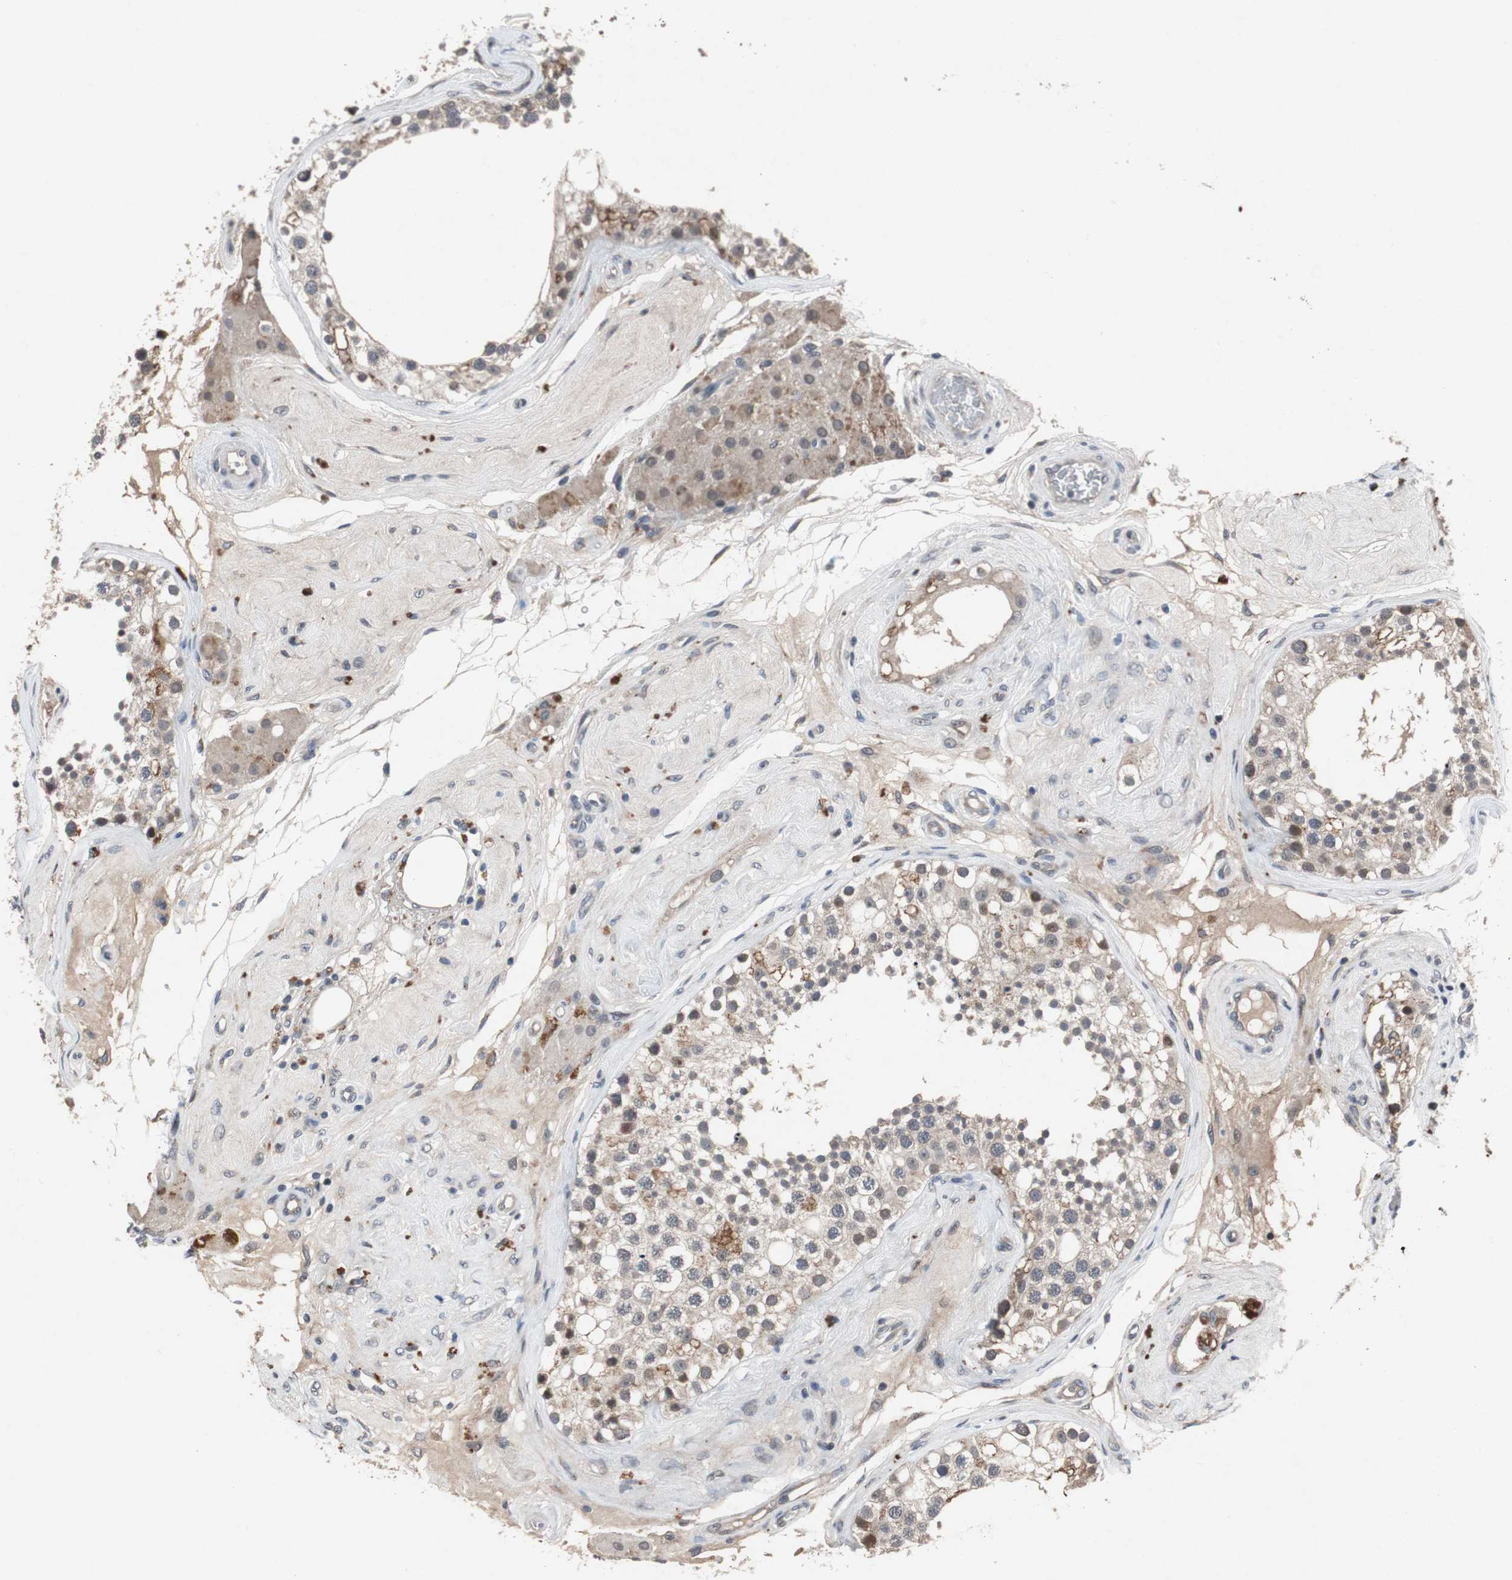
{"staining": {"intensity": "strong", "quantity": "<25%", "location": "nuclear"}, "tissue": "testis", "cell_type": "Cells in seminiferous ducts", "image_type": "normal", "snomed": [{"axis": "morphology", "description": "Normal tissue, NOS"}, {"axis": "topography", "description": "Testis"}], "caption": "Immunohistochemistry micrograph of normal testis stained for a protein (brown), which shows medium levels of strong nuclear expression in approximately <25% of cells in seminiferous ducts.", "gene": "TP63", "patient": {"sex": "male", "age": 68}}